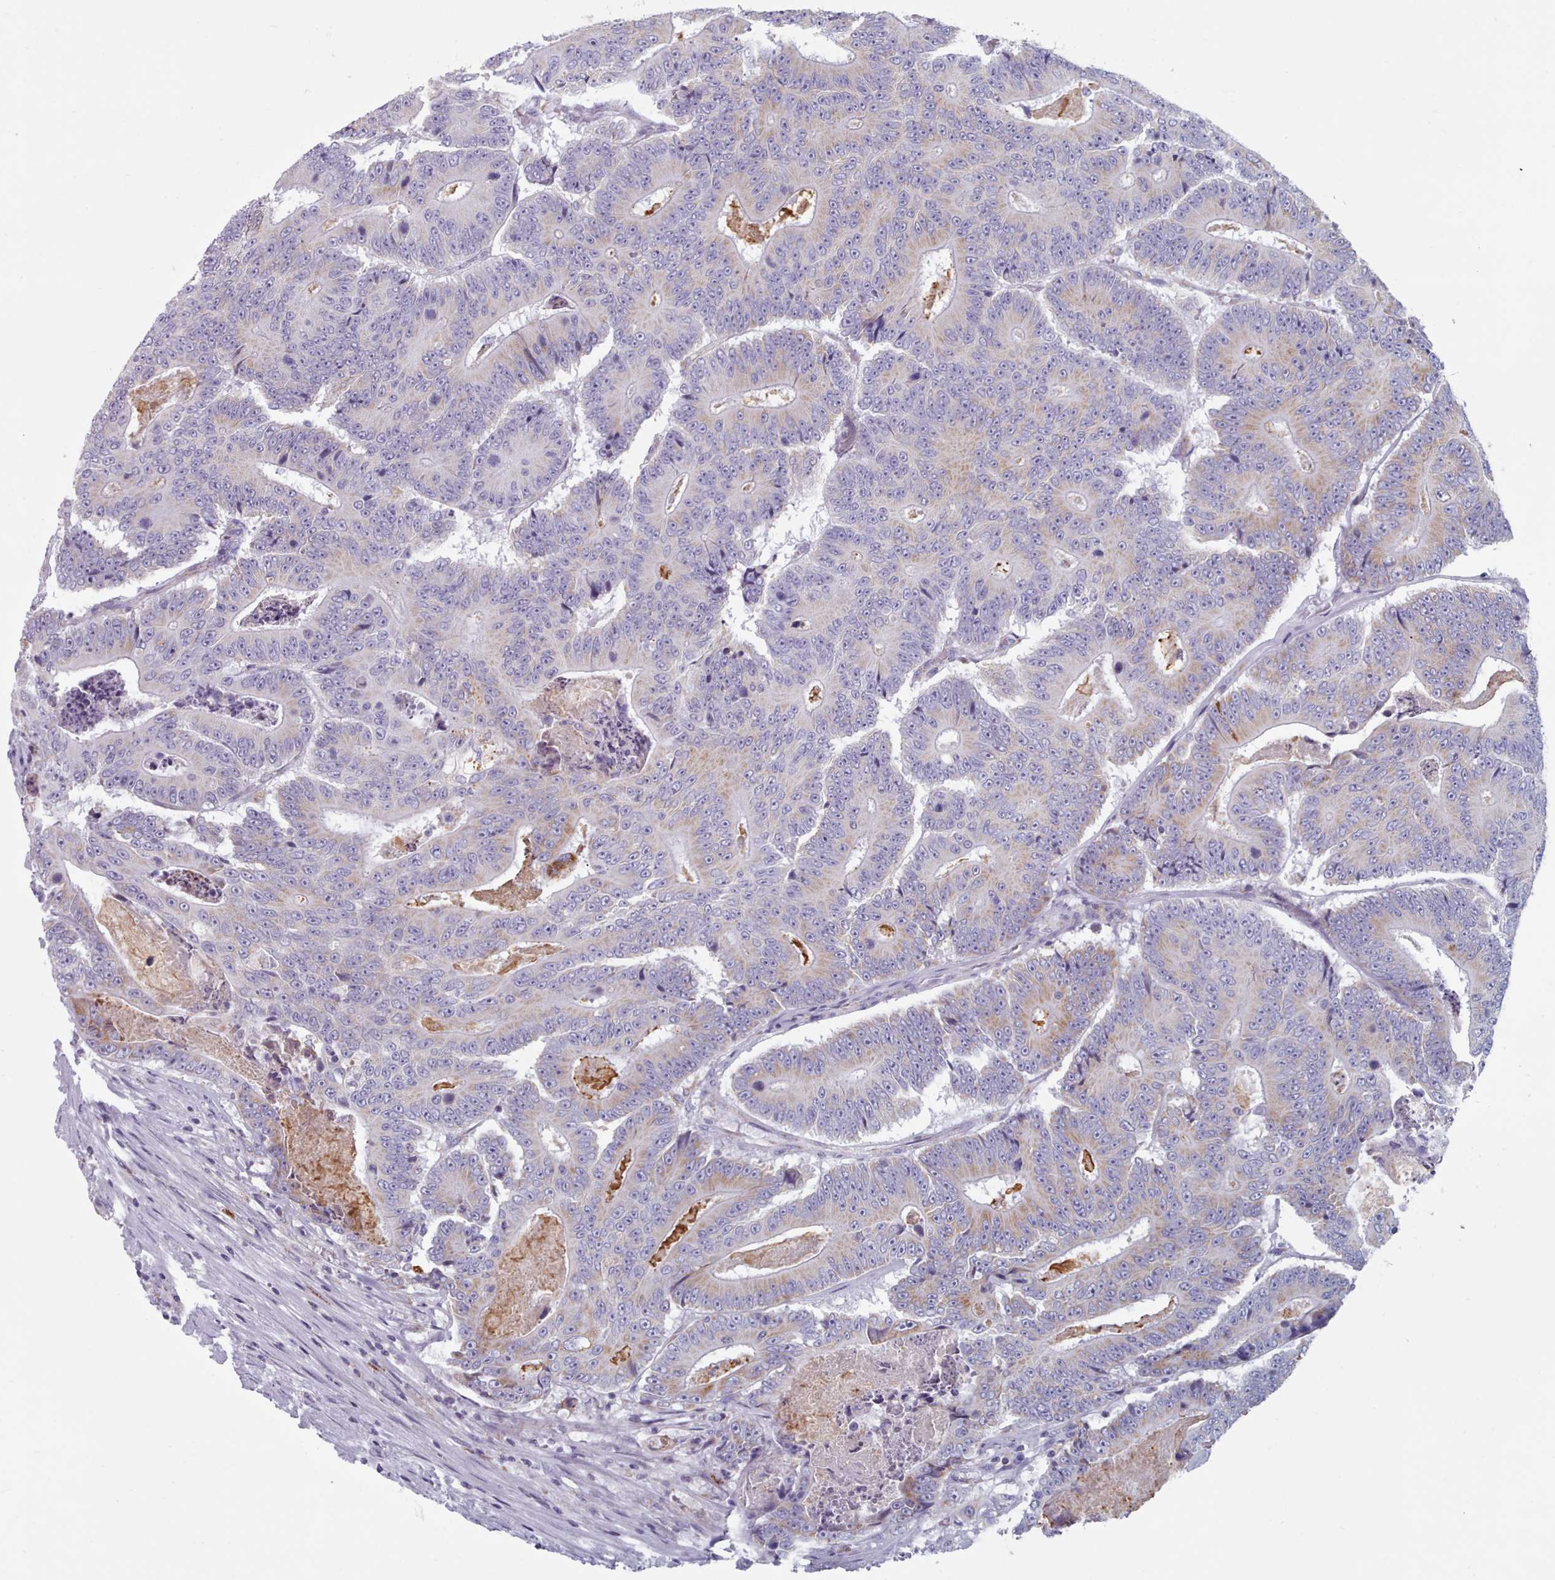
{"staining": {"intensity": "weak", "quantity": "<25%", "location": "cytoplasmic/membranous"}, "tissue": "colorectal cancer", "cell_type": "Tumor cells", "image_type": "cancer", "snomed": [{"axis": "morphology", "description": "Adenocarcinoma, NOS"}, {"axis": "topography", "description": "Colon"}], "caption": "The IHC image has no significant staining in tumor cells of colorectal cancer (adenocarcinoma) tissue.", "gene": "FAM170B", "patient": {"sex": "male", "age": 83}}